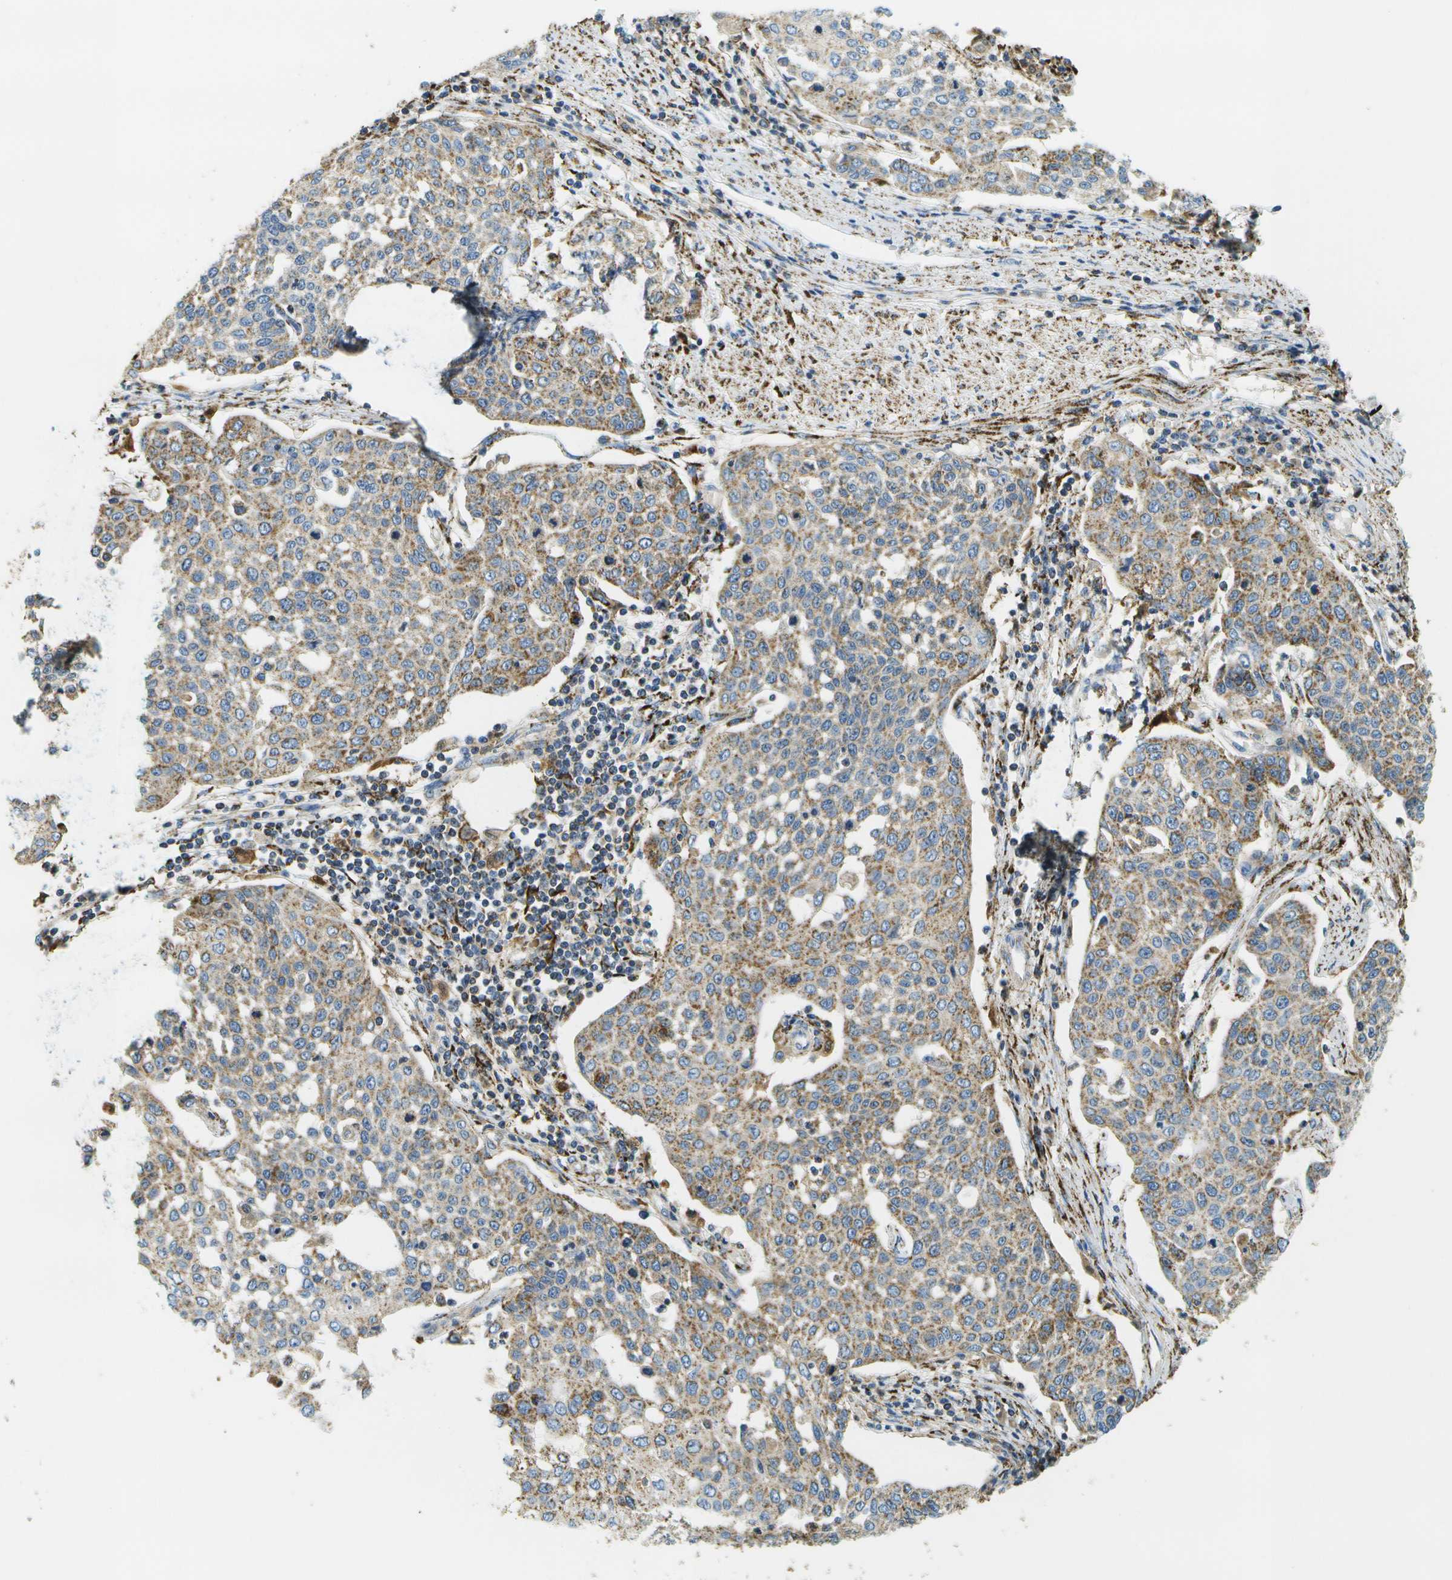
{"staining": {"intensity": "moderate", "quantity": ">75%", "location": "cytoplasmic/membranous"}, "tissue": "cervical cancer", "cell_type": "Tumor cells", "image_type": "cancer", "snomed": [{"axis": "morphology", "description": "Squamous cell carcinoma, NOS"}, {"axis": "topography", "description": "Cervix"}], "caption": "Protein positivity by immunohistochemistry shows moderate cytoplasmic/membranous expression in about >75% of tumor cells in squamous cell carcinoma (cervical).", "gene": "HLCS", "patient": {"sex": "female", "age": 34}}